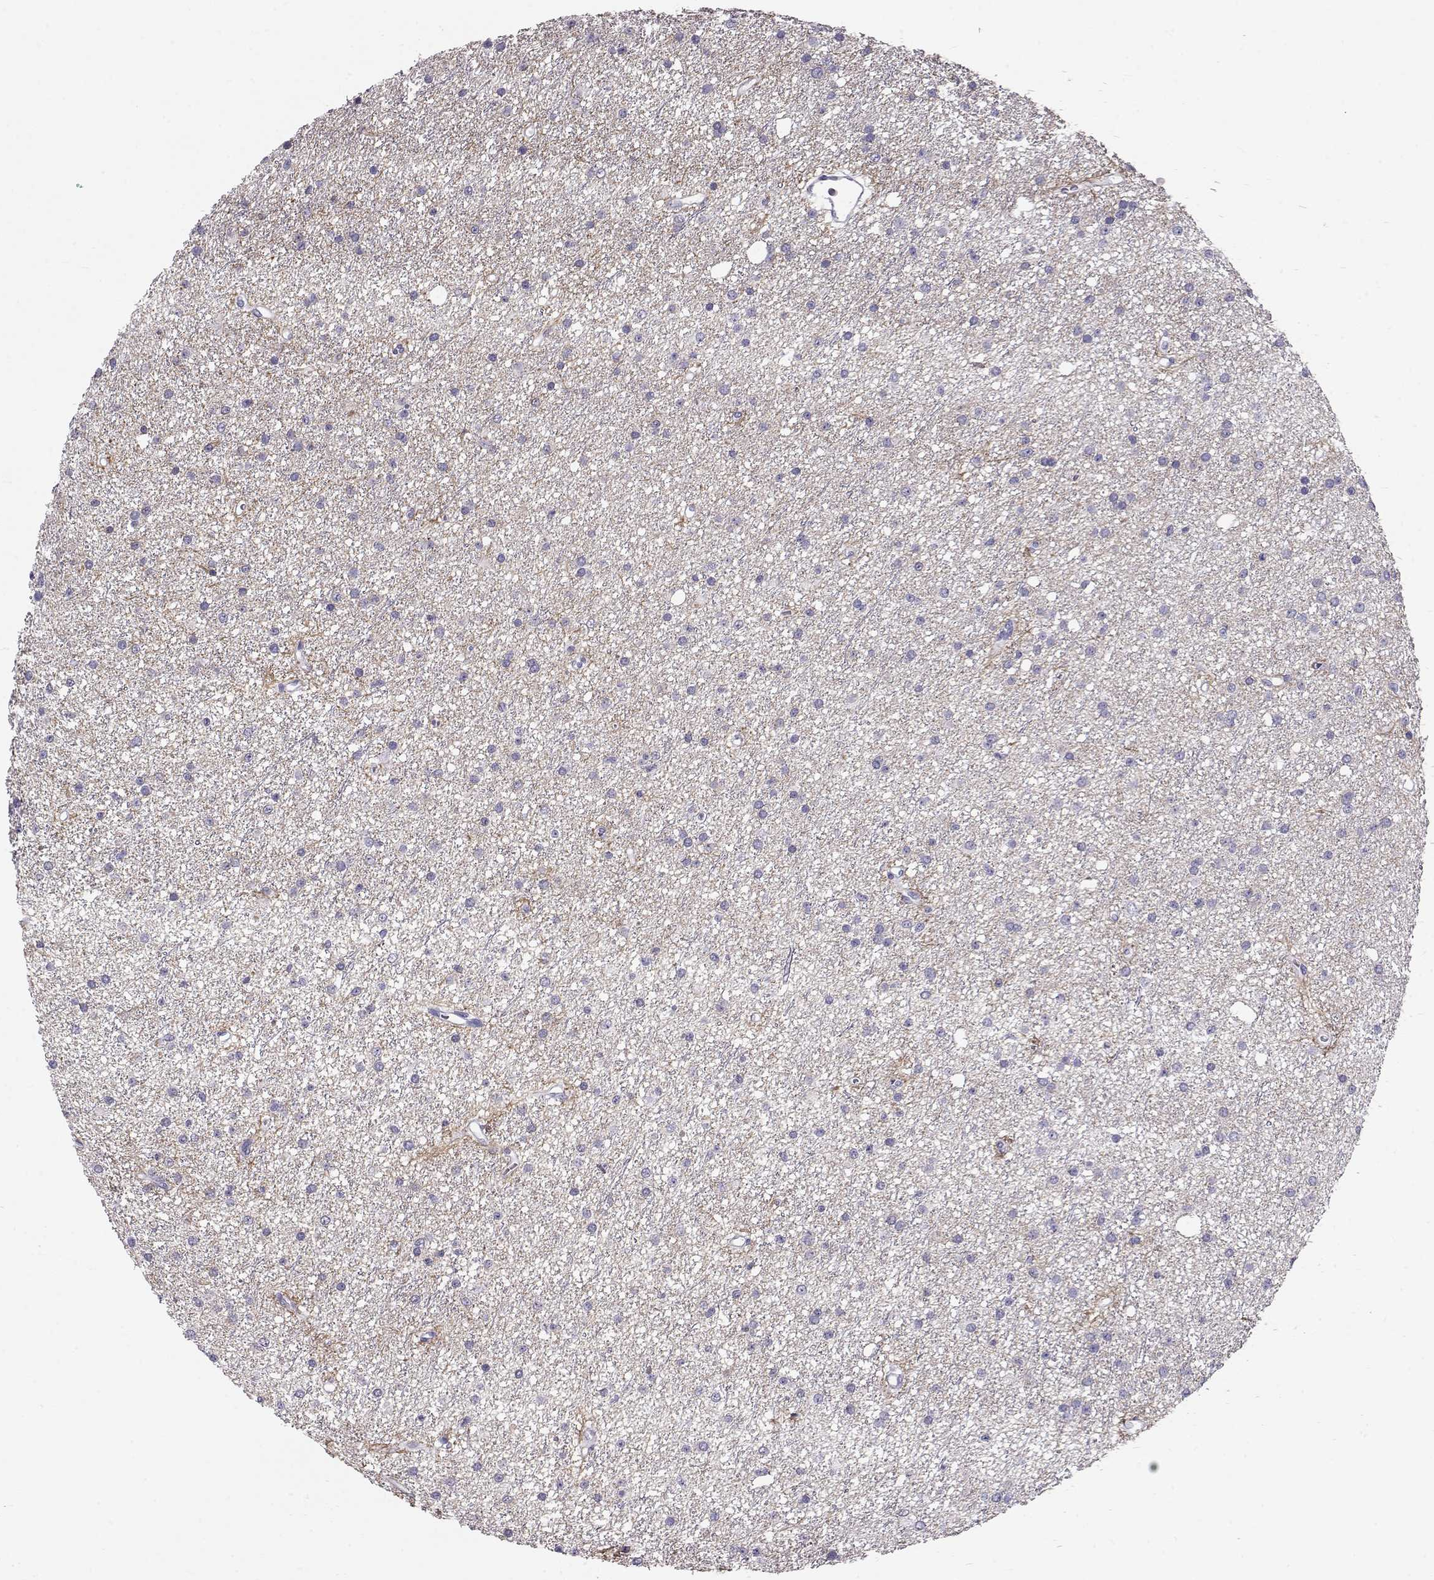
{"staining": {"intensity": "negative", "quantity": "none", "location": "none"}, "tissue": "glioma", "cell_type": "Tumor cells", "image_type": "cancer", "snomed": [{"axis": "morphology", "description": "Glioma, malignant, Low grade"}, {"axis": "topography", "description": "Brain"}], "caption": "High power microscopy histopathology image of an immunohistochemistry (IHC) photomicrograph of glioma, revealing no significant positivity in tumor cells.", "gene": "GPR26", "patient": {"sex": "male", "age": 27}}